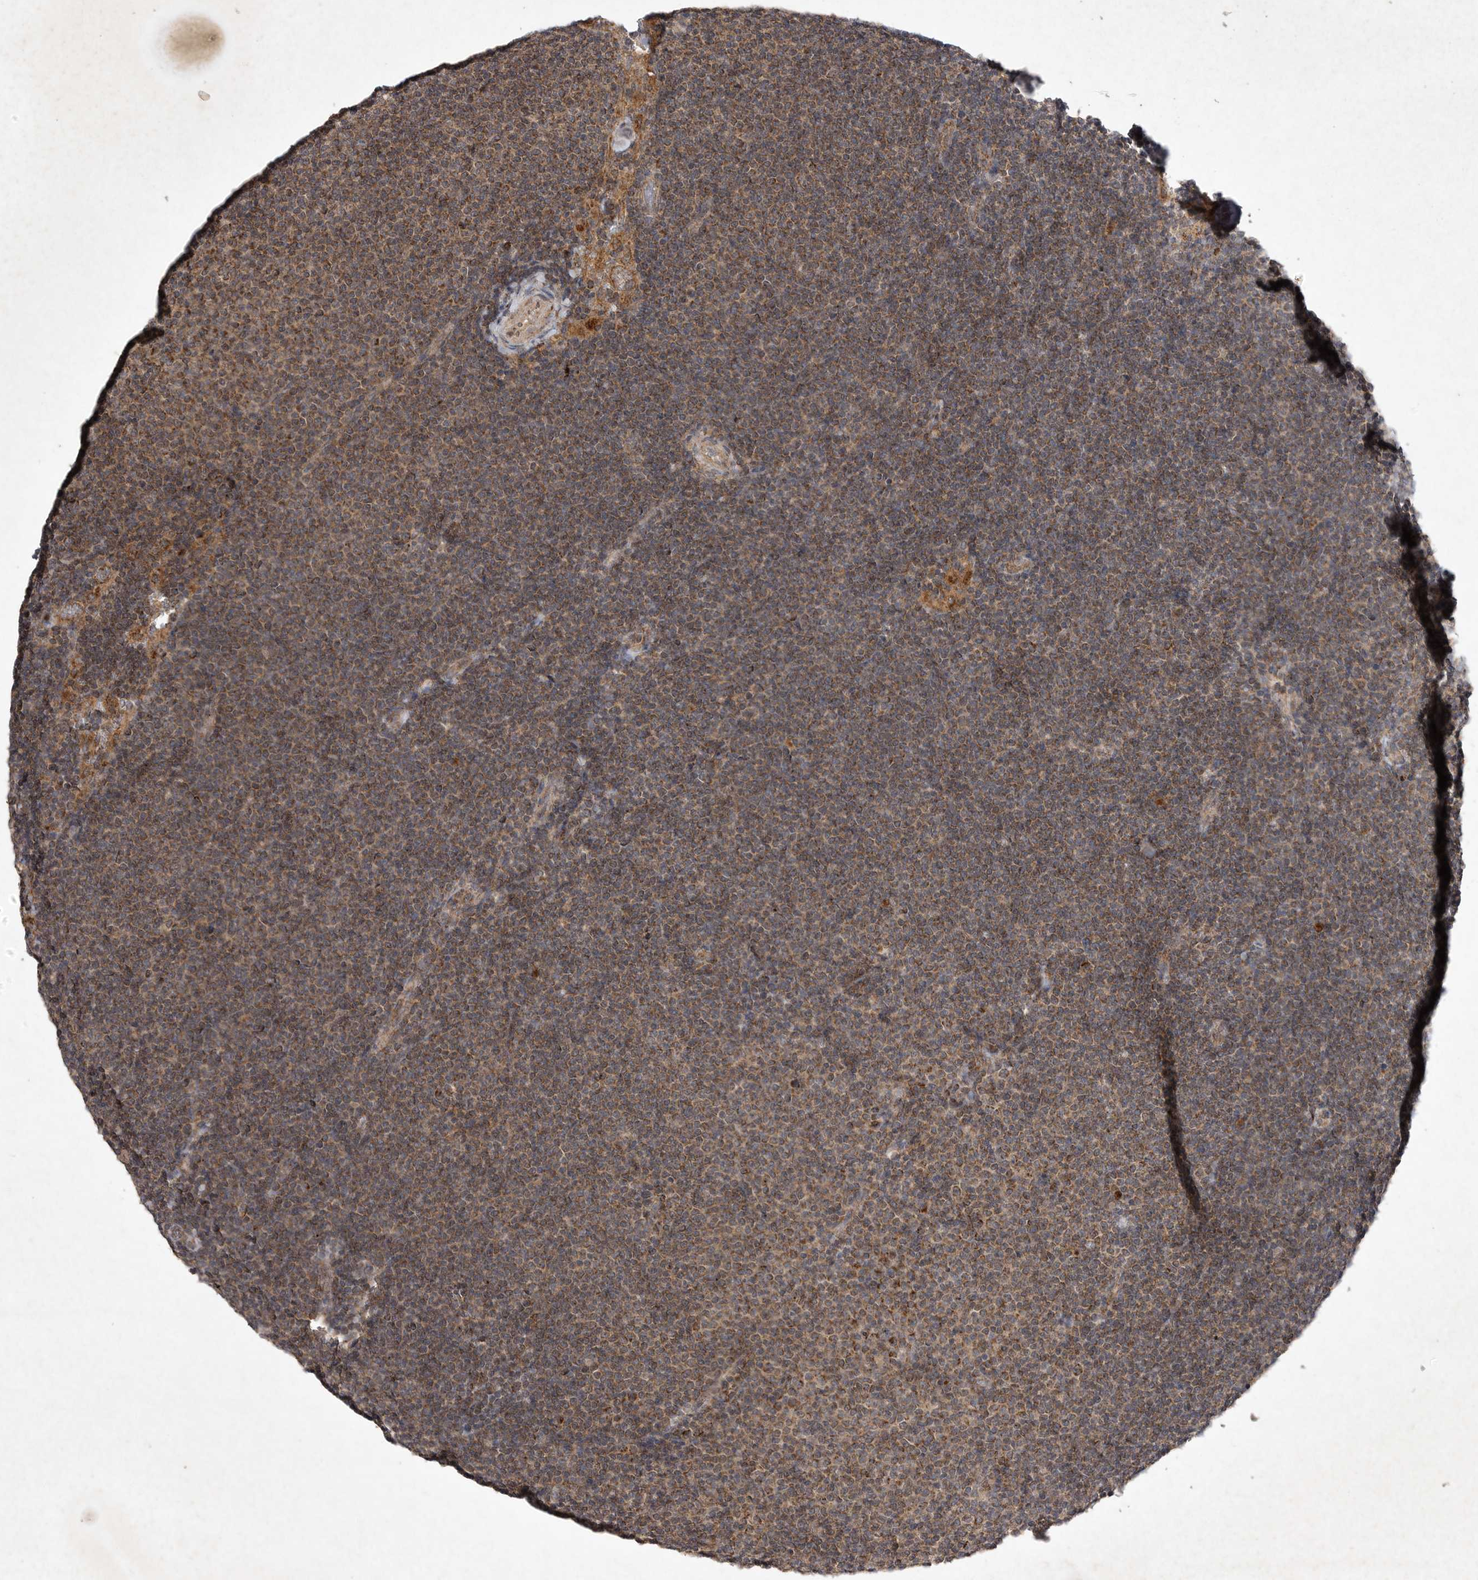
{"staining": {"intensity": "moderate", "quantity": ">75%", "location": "cytoplasmic/membranous"}, "tissue": "lymphoma", "cell_type": "Tumor cells", "image_type": "cancer", "snomed": [{"axis": "morphology", "description": "Malignant lymphoma, non-Hodgkin's type, Low grade"}, {"axis": "topography", "description": "Lymph node"}], "caption": "Tumor cells exhibit medium levels of moderate cytoplasmic/membranous staining in approximately >75% of cells in human malignant lymphoma, non-Hodgkin's type (low-grade).", "gene": "DDR1", "patient": {"sex": "female", "age": 53}}